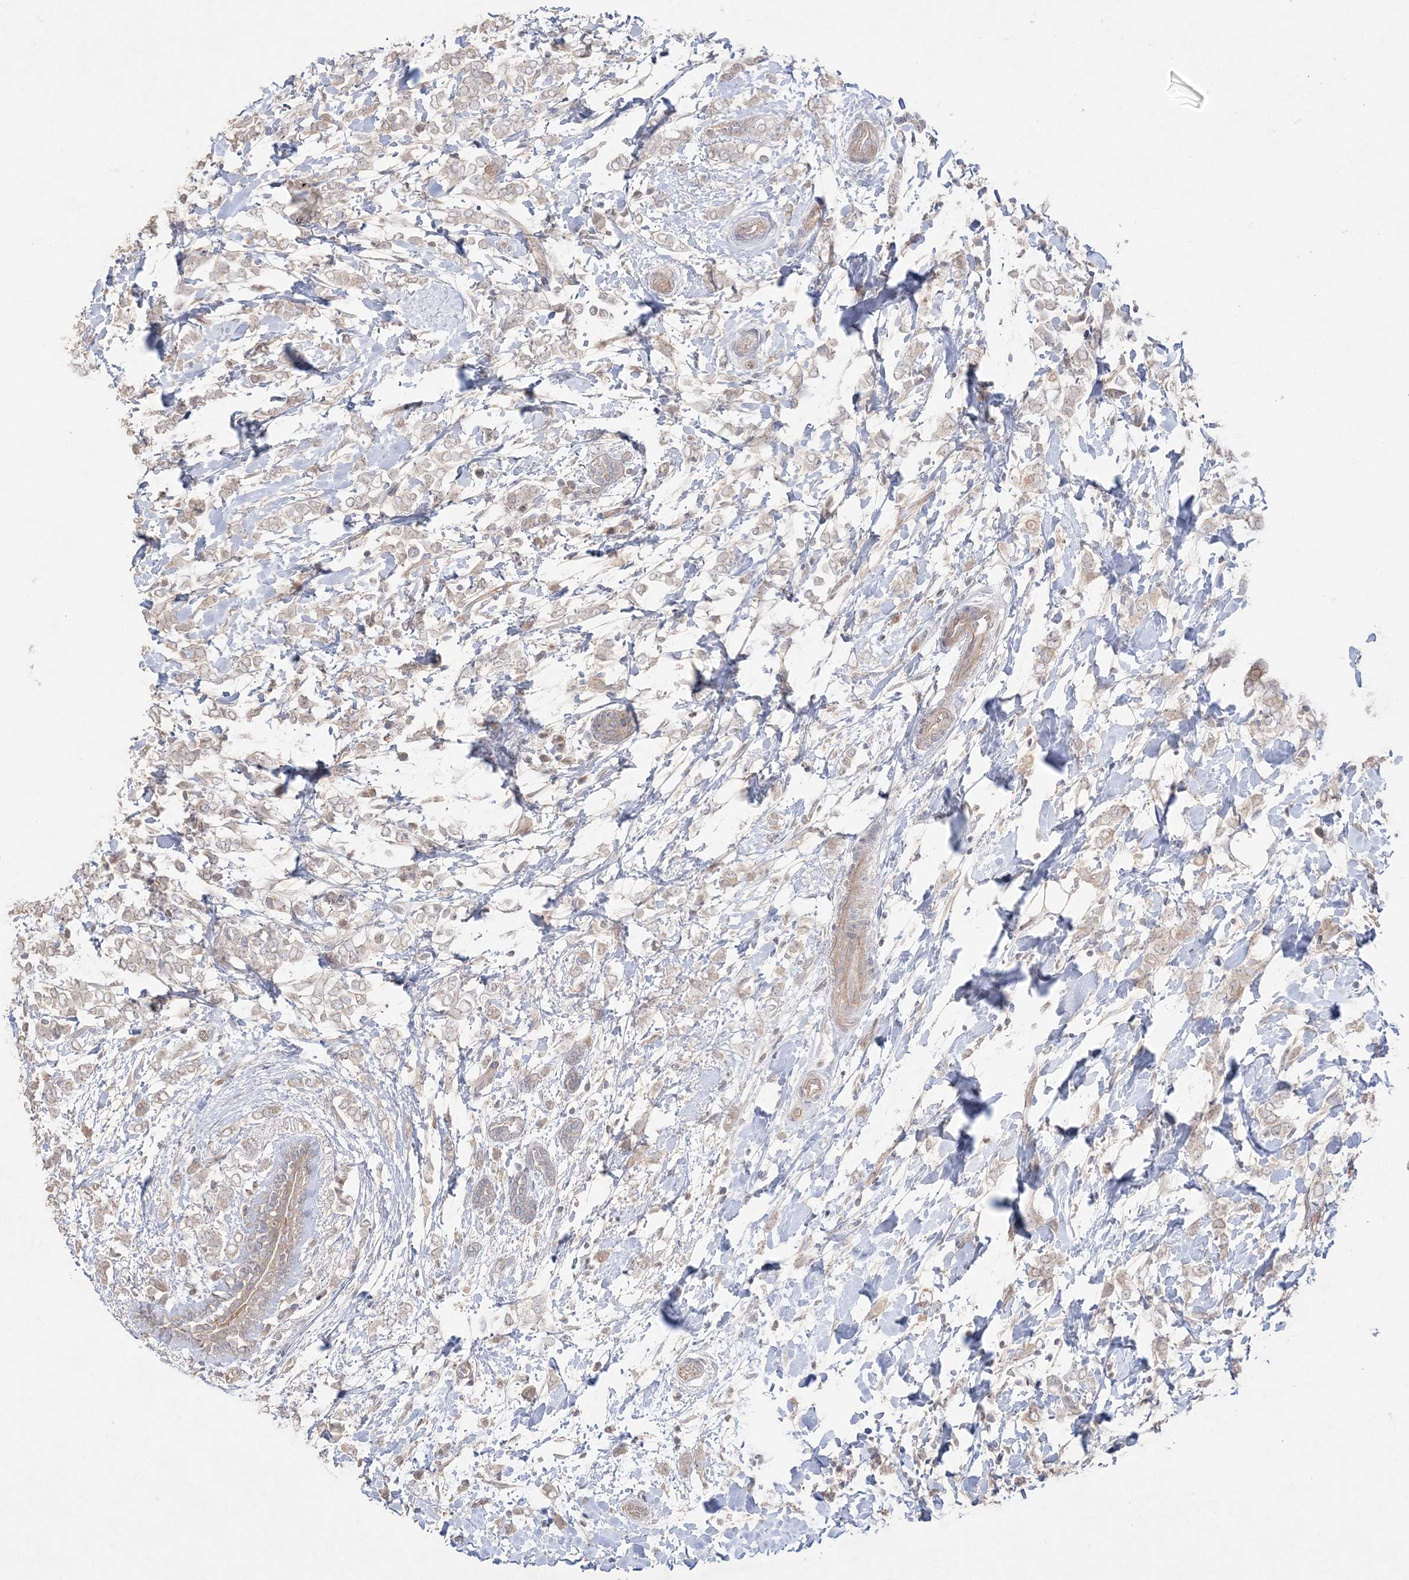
{"staining": {"intensity": "weak", "quantity": "25%-75%", "location": "cytoplasmic/membranous"}, "tissue": "breast cancer", "cell_type": "Tumor cells", "image_type": "cancer", "snomed": [{"axis": "morphology", "description": "Normal tissue, NOS"}, {"axis": "morphology", "description": "Lobular carcinoma"}, {"axis": "topography", "description": "Breast"}], "caption": "This histopathology image exhibits IHC staining of human breast cancer, with low weak cytoplasmic/membranous positivity in about 25%-75% of tumor cells.", "gene": "SH3BP4", "patient": {"sex": "female", "age": 47}}